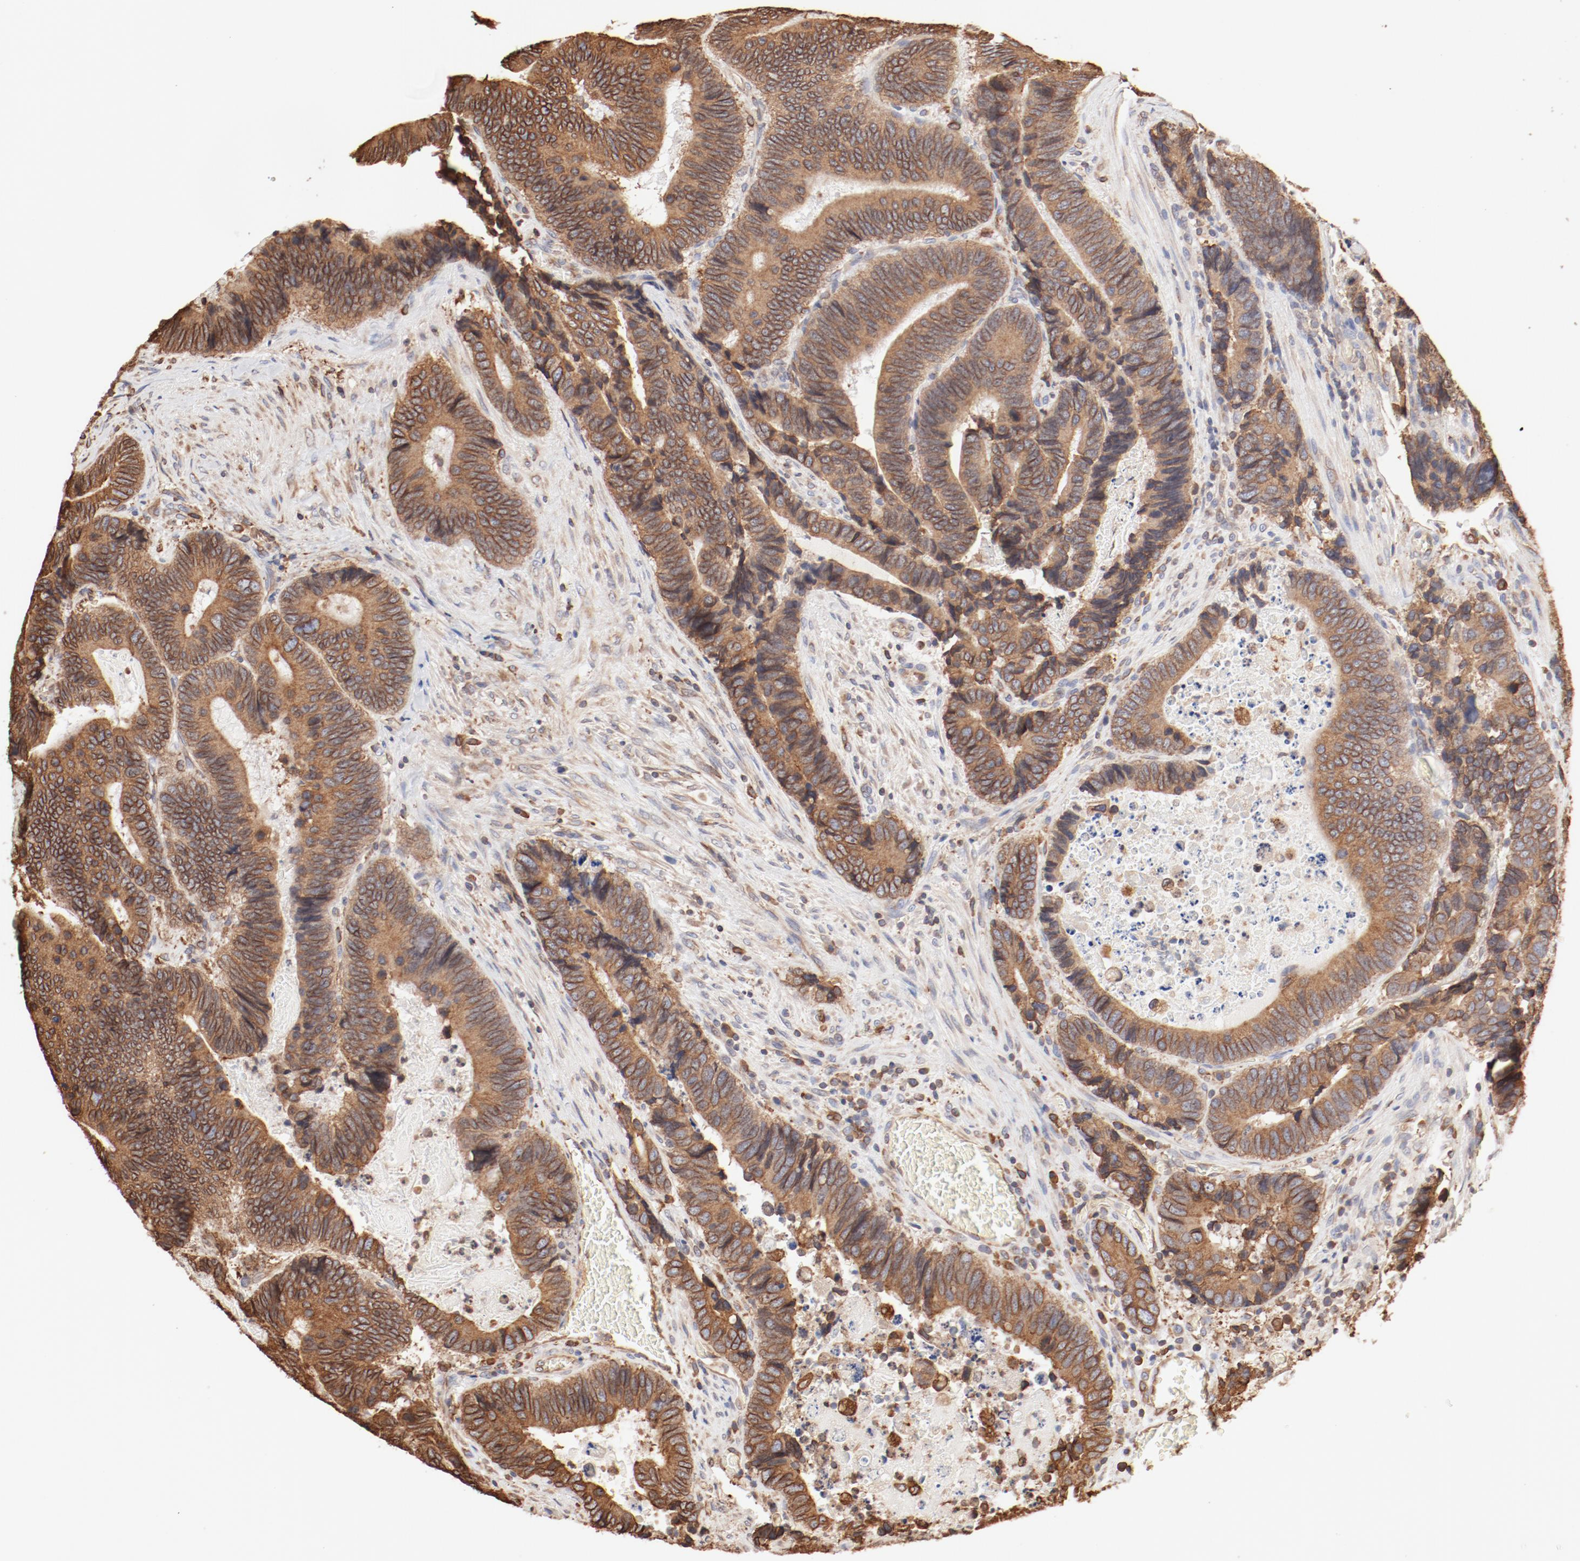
{"staining": {"intensity": "moderate", "quantity": ">75%", "location": "cytoplasmic/membranous"}, "tissue": "colorectal cancer", "cell_type": "Tumor cells", "image_type": "cancer", "snomed": [{"axis": "morphology", "description": "Adenocarcinoma, NOS"}, {"axis": "topography", "description": "Colon"}], "caption": "Immunohistochemical staining of human colorectal cancer (adenocarcinoma) shows moderate cytoplasmic/membranous protein positivity in approximately >75% of tumor cells. (DAB IHC with brightfield microscopy, high magnification).", "gene": "BCAP31", "patient": {"sex": "male", "age": 72}}